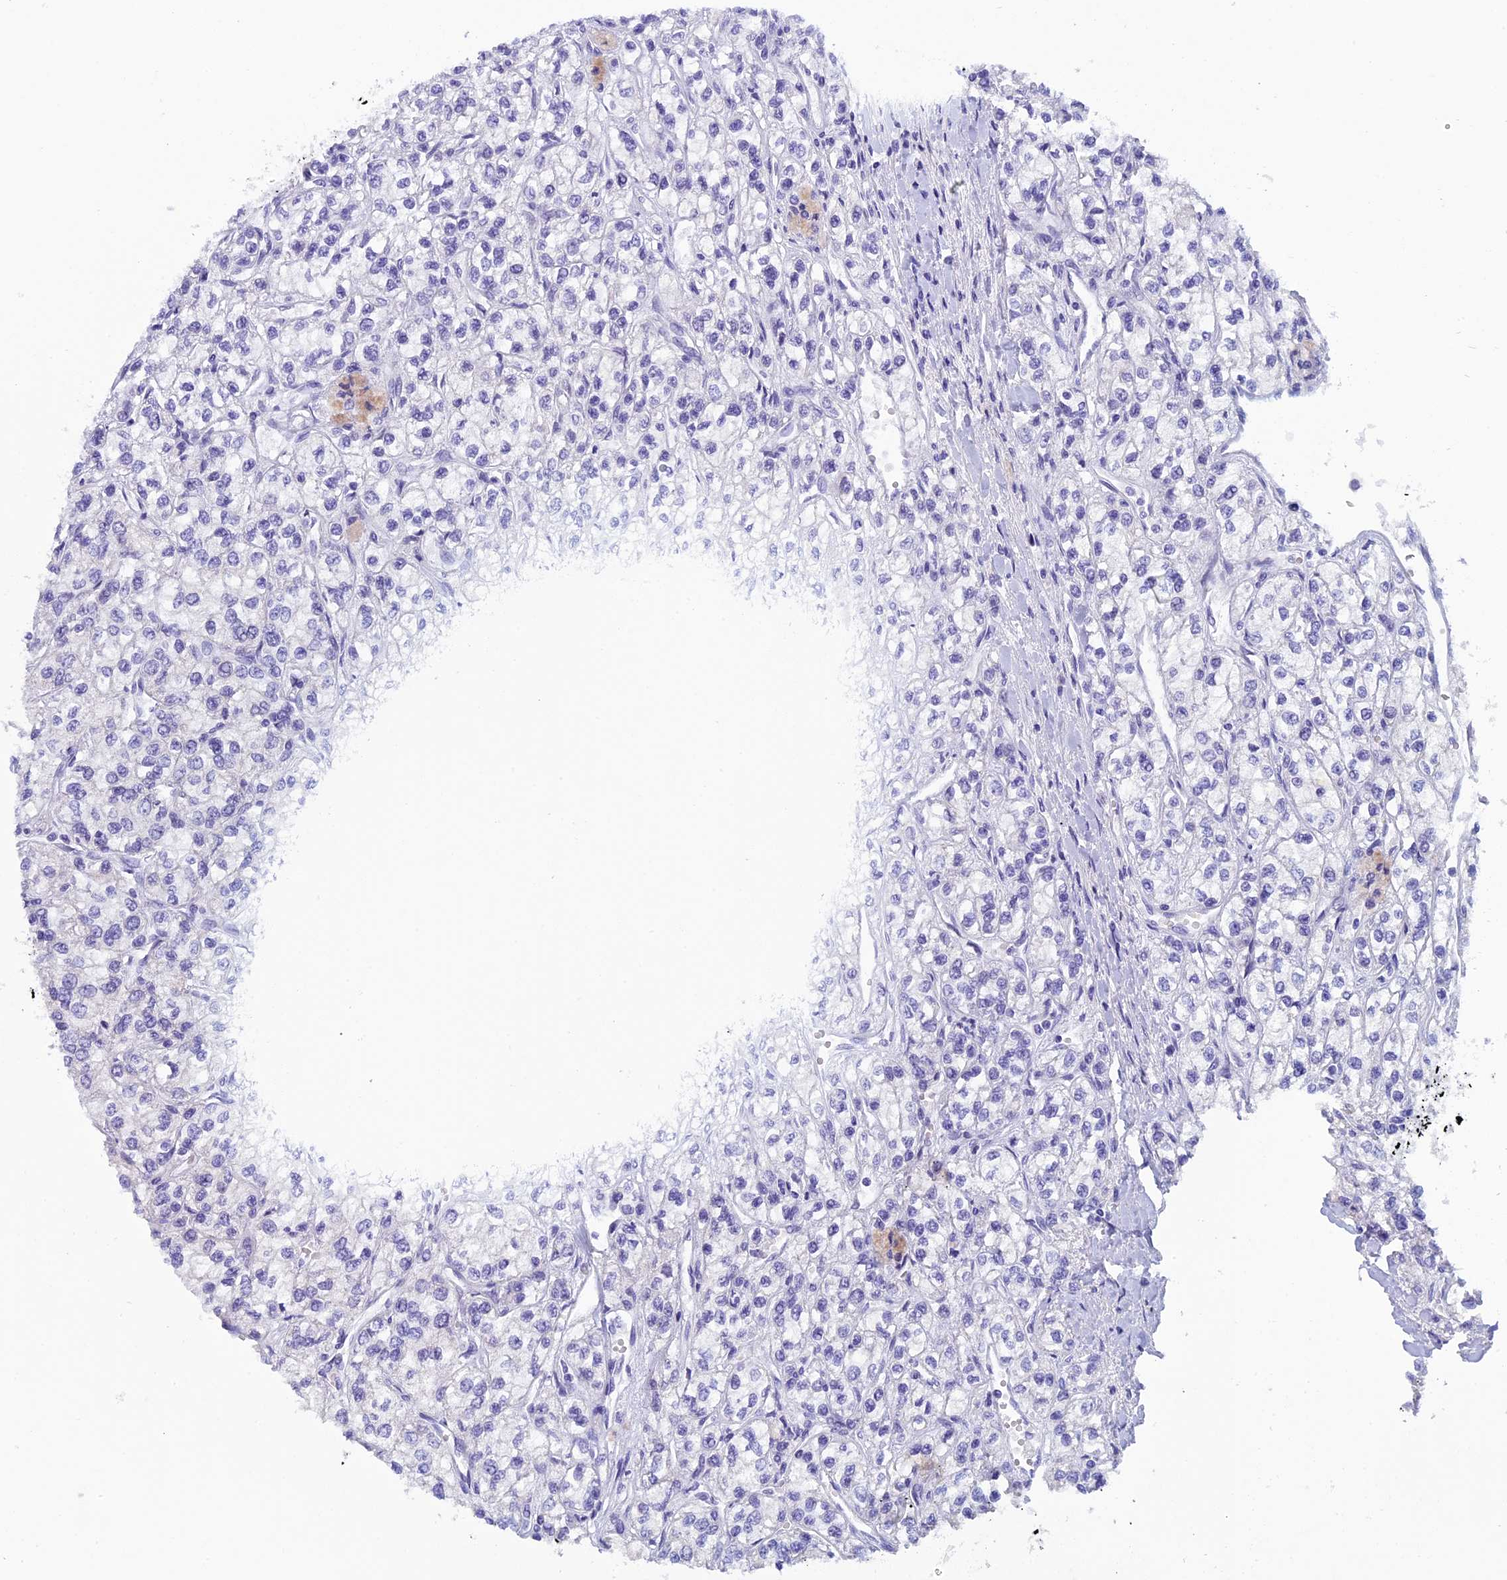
{"staining": {"intensity": "negative", "quantity": "none", "location": "none"}, "tissue": "renal cancer", "cell_type": "Tumor cells", "image_type": "cancer", "snomed": [{"axis": "morphology", "description": "Adenocarcinoma, NOS"}, {"axis": "topography", "description": "Kidney"}], "caption": "The image reveals no significant expression in tumor cells of renal adenocarcinoma. The staining was performed using DAB (3,3'-diaminobenzidine) to visualize the protein expression in brown, while the nuclei were stained in blue with hematoxylin (Magnification: 20x).", "gene": "ZNF563", "patient": {"sex": "male", "age": 80}}